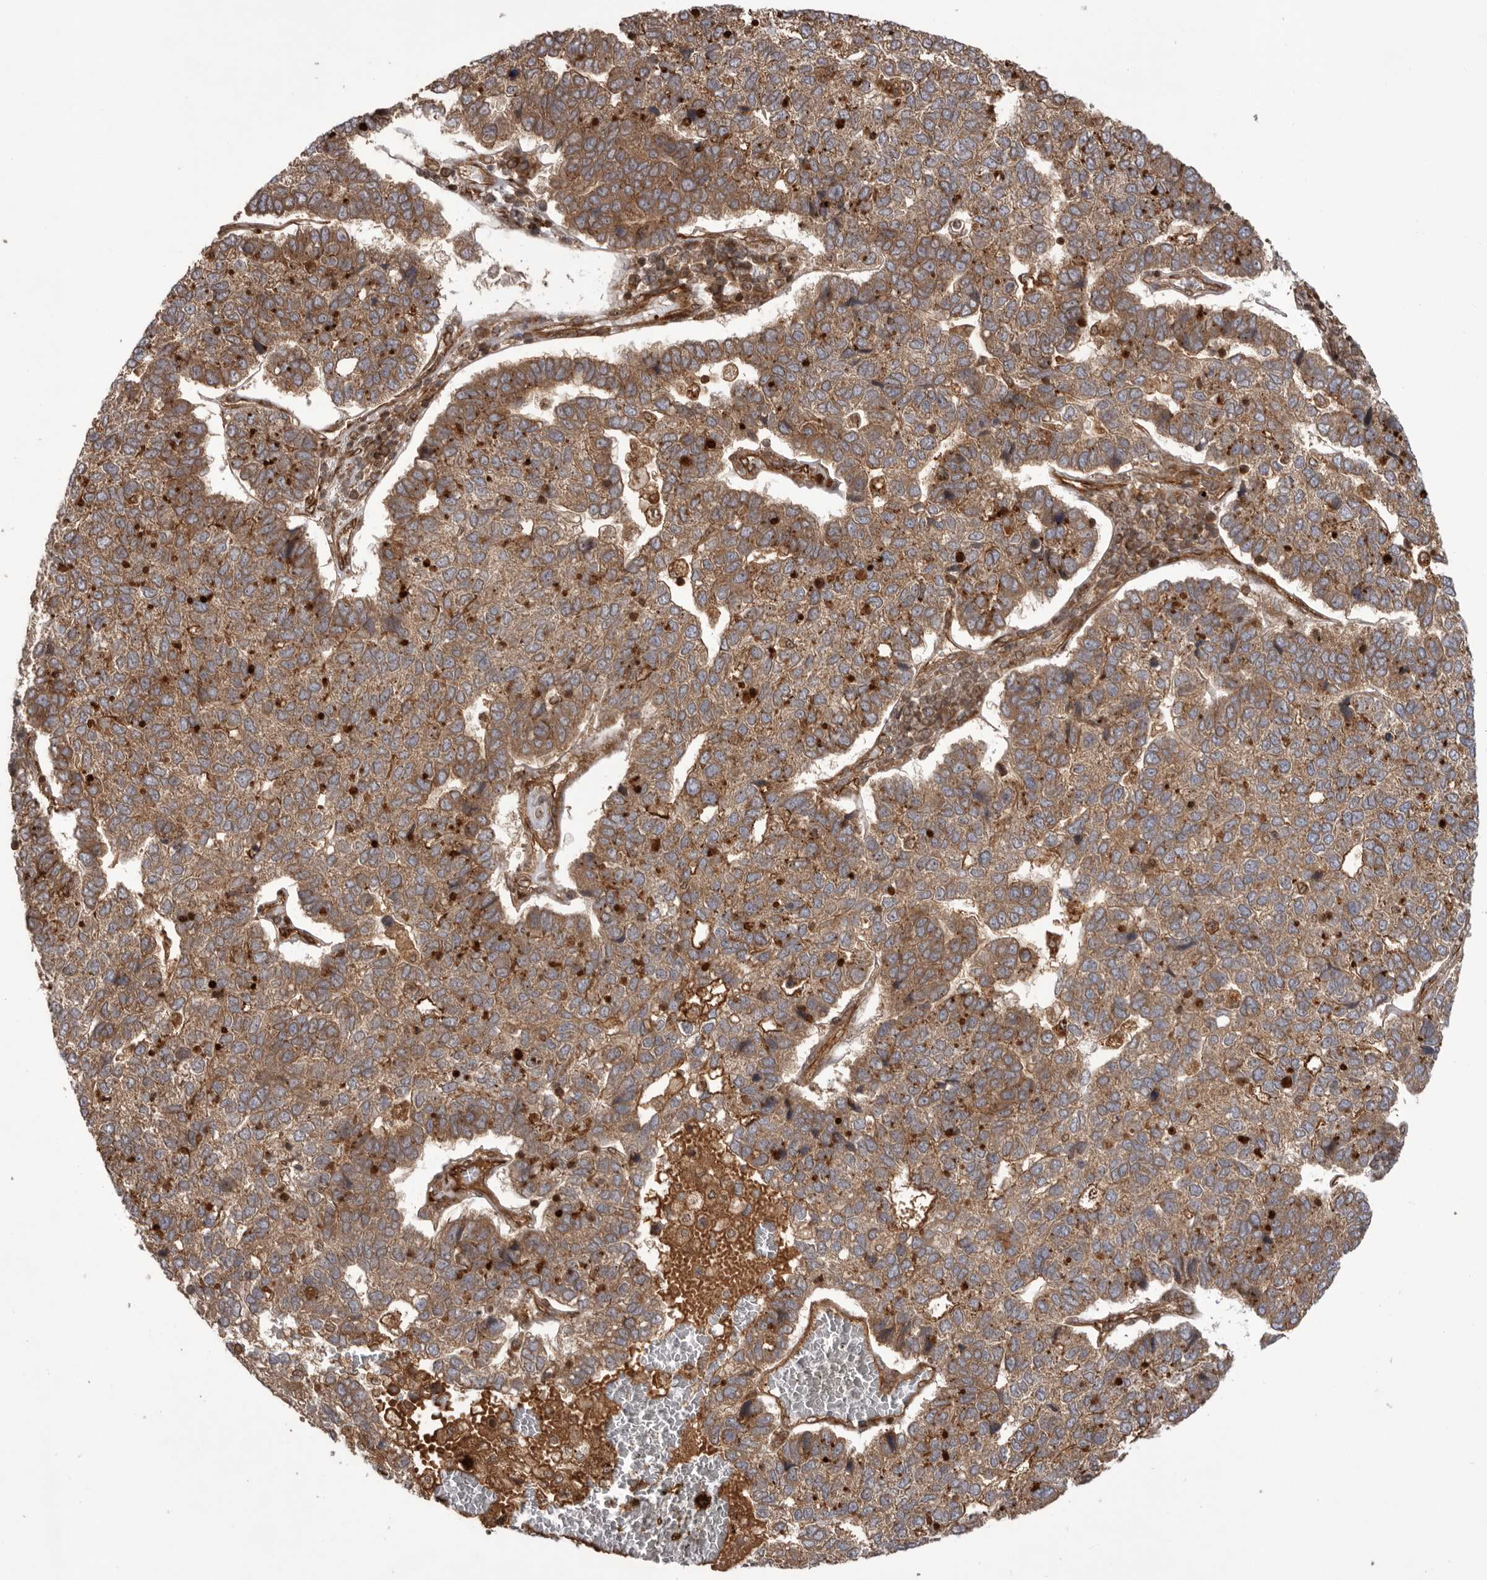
{"staining": {"intensity": "moderate", "quantity": ">75%", "location": "cytoplasmic/membranous"}, "tissue": "pancreatic cancer", "cell_type": "Tumor cells", "image_type": "cancer", "snomed": [{"axis": "morphology", "description": "Adenocarcinoma, NOS"}, {"axis": "topography", "description": "Pancreas"}], "caption": "Human pancreatic cancer stained with a brown dye exhibits moderate cytoplasmic/membranous positive staining in about >75% of tumor cells.", "gene": "DHDDS", "patient": {"sex": "female", "age": 61}}